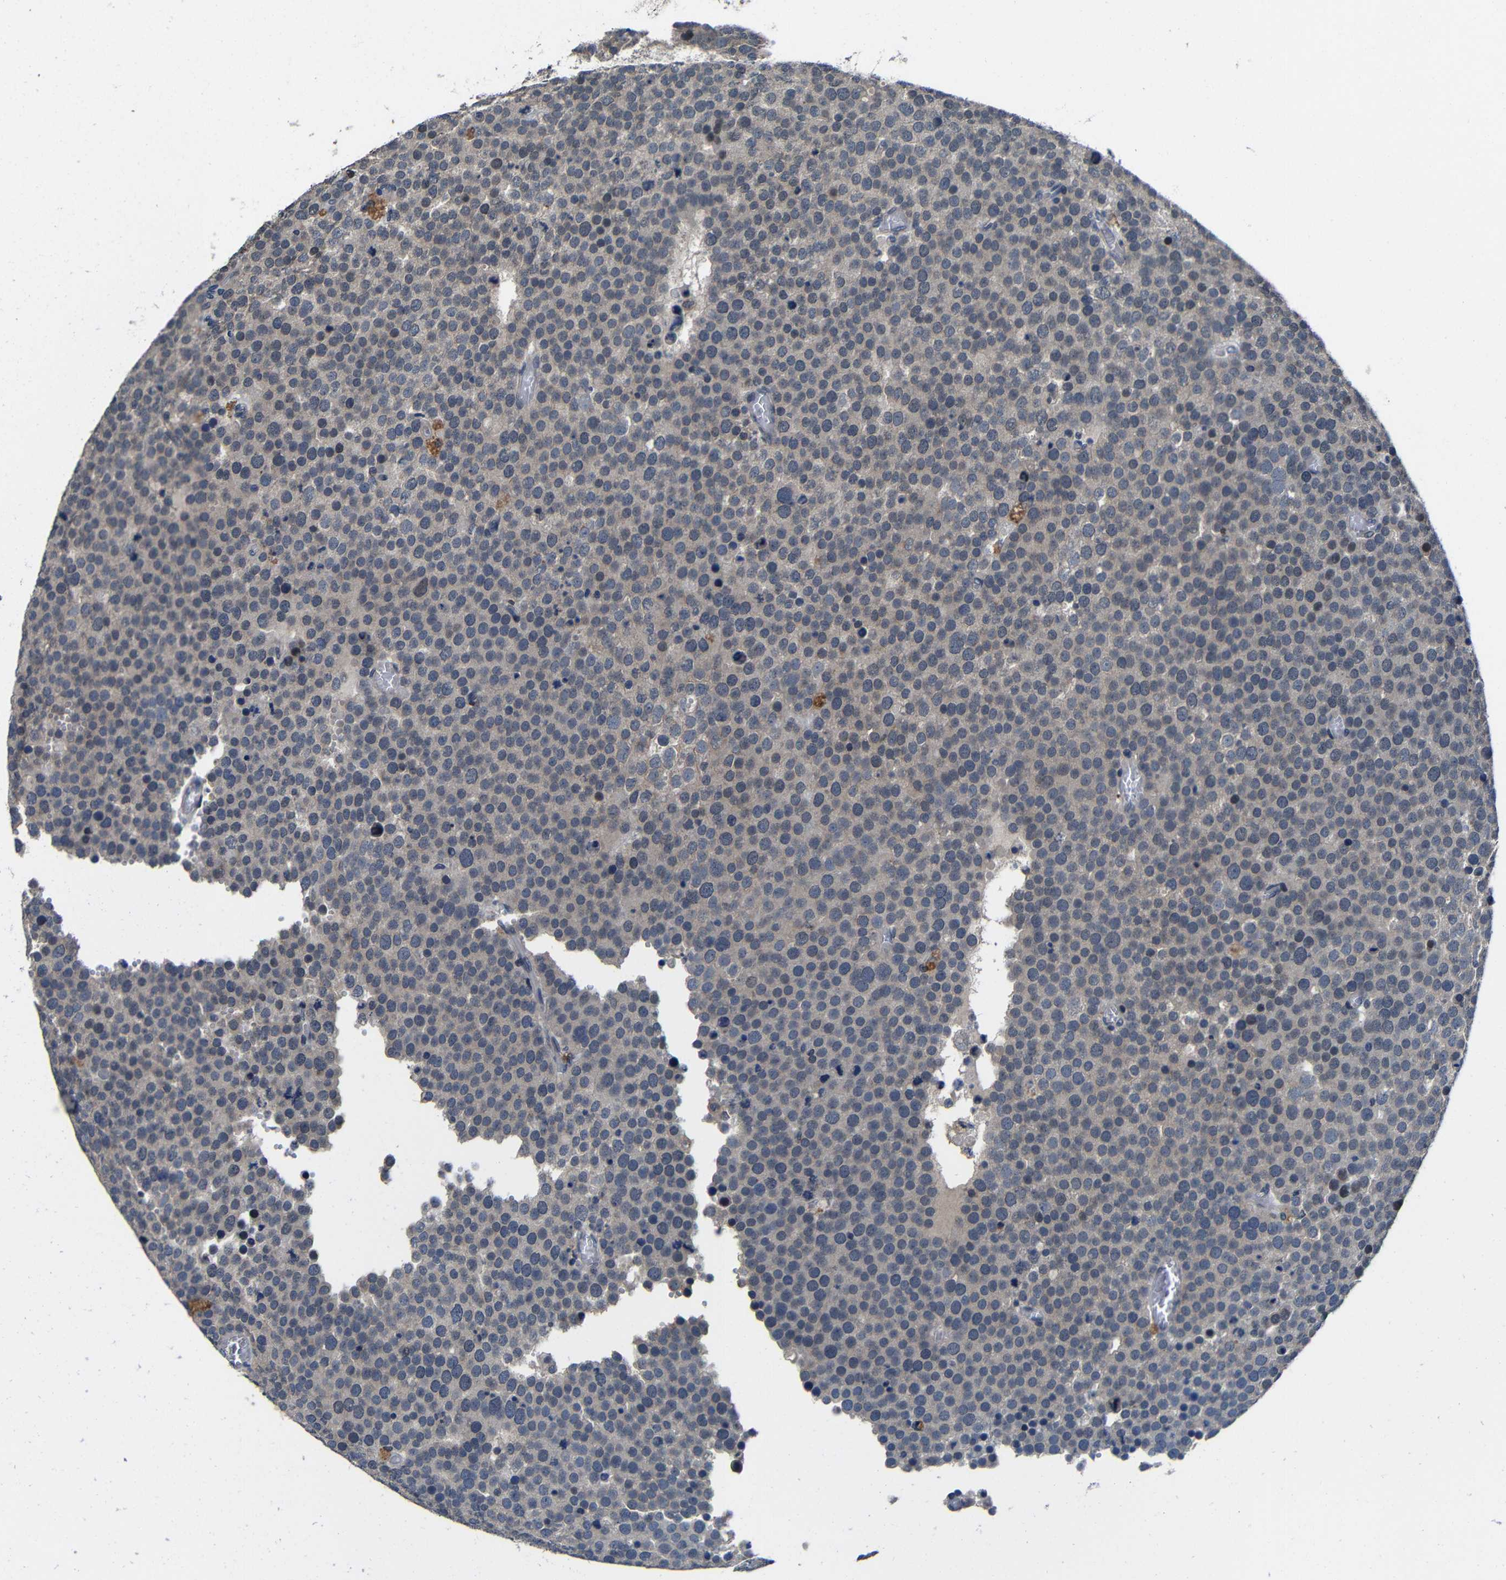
{"staining": {"intensity": "negative", "quantity": "none", "location": "none"}, "tissue": "testis cancer", "cell_type": "Tumor cells", "image_type": "cancer", "snomed": [{"axis": "morphology", "description": "Normal tissue, NOS"}, {"axis": "morphology", "description": "Seminoma, NOS"}, {"axis": "topography", "description": "Testis"}], "caption": "Protein analysis of testis cancer shows no significant positivity in tumor cells. The staining is performed using DAB (3,3'-diaminobenzidine) brown chromogen with nuclei counter-stained in using hematoxylin.", "gene": "C6orf89", "patient": {"sex": "male", "age": 71}}